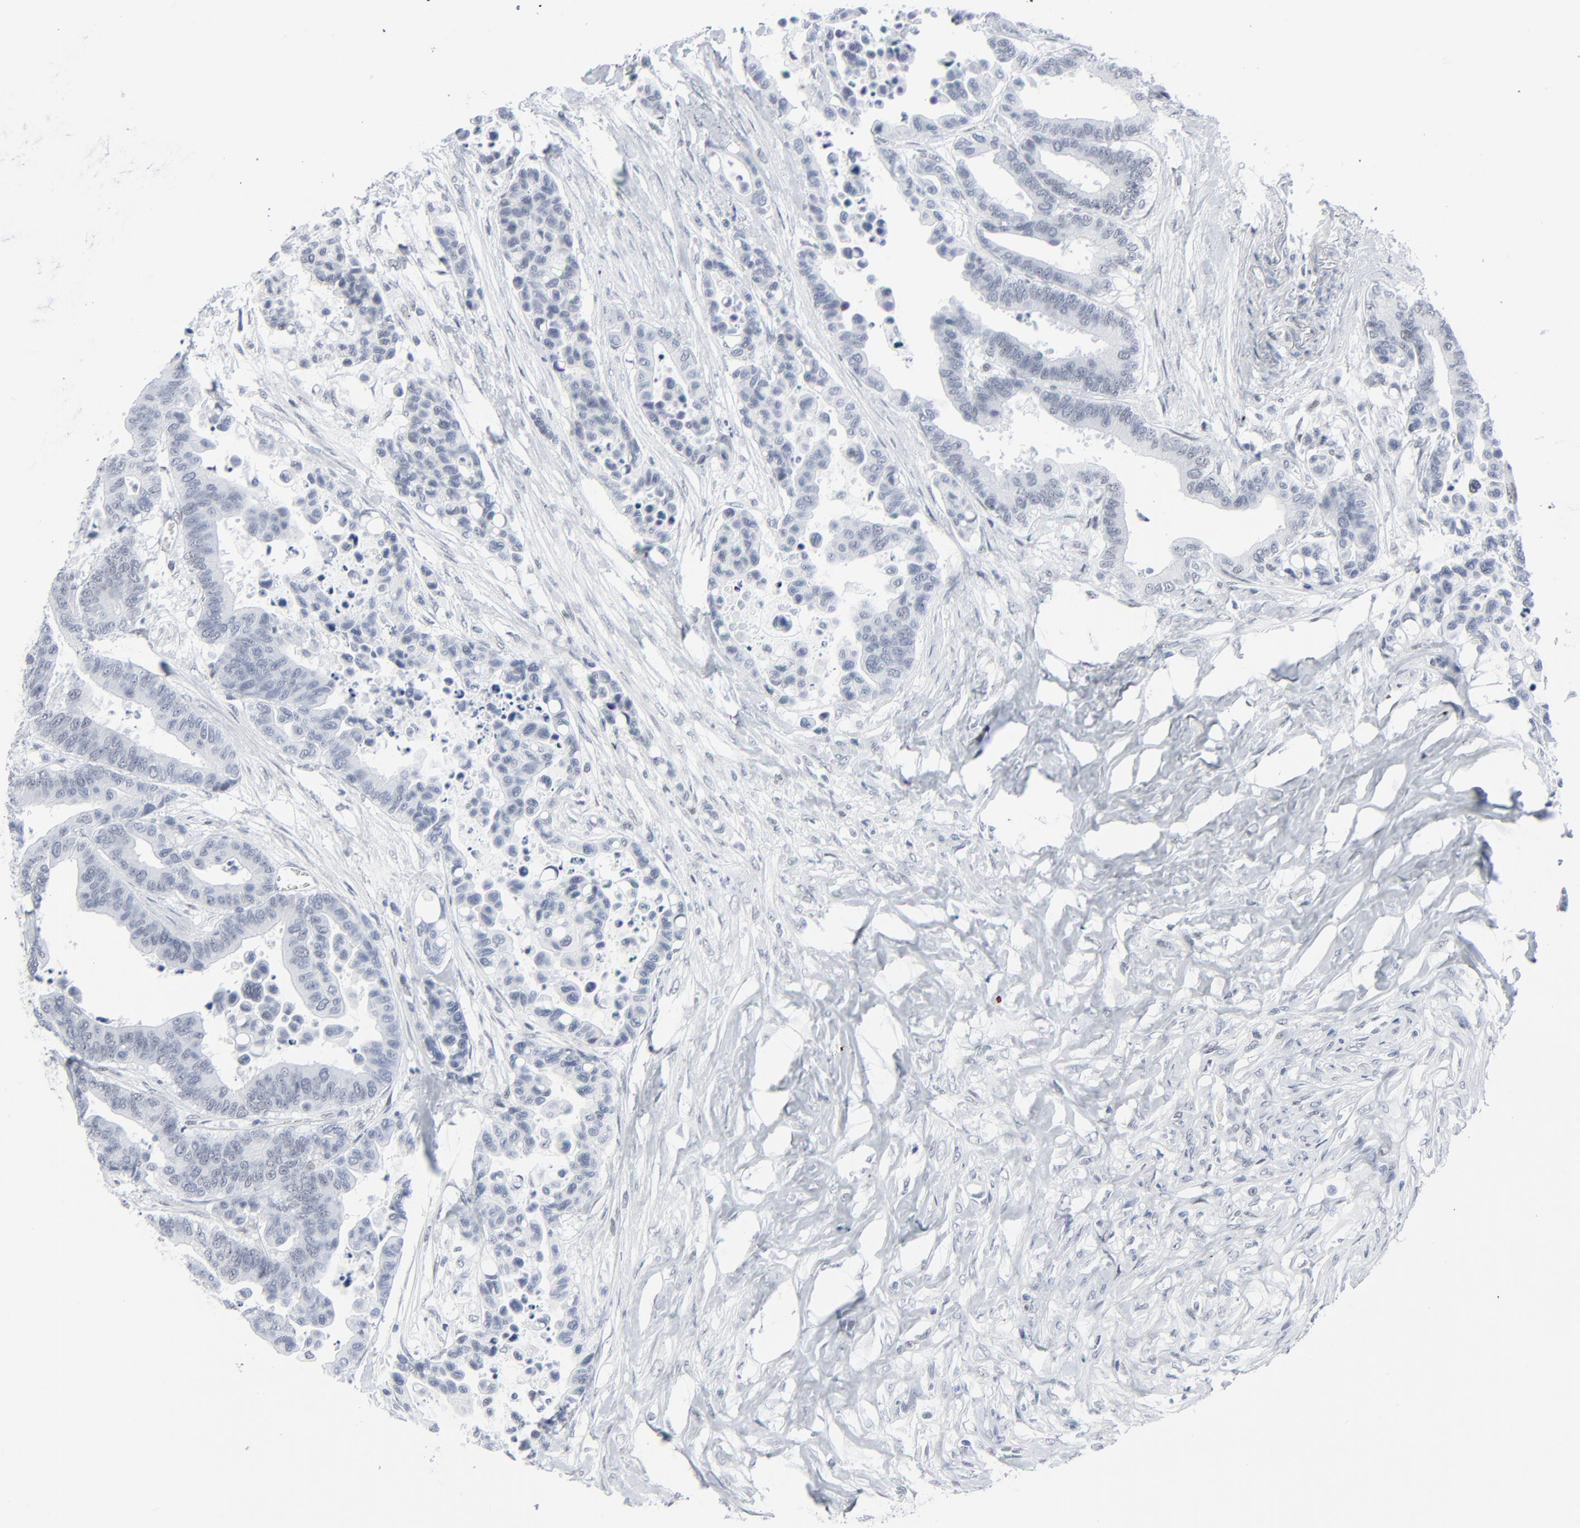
{"staining": {"intensity": "negative", "quantity": "none", "location": "none"}, "tissue": "colorectal cancer", "cell_type": "Tumor cells", "image_type": "cancer", "snomed": [{"axis": "morphology", "description": "Adenocarcinoma, NOS"}, {"axis": "topography", "description": "Colon"}], "caption": "High power microscopy micrograph of an immunohistochemistry (IHC) micrograph of adenocarcinoma (colorectal), revealing no significant positivity in tumor cells. The staining was performed using DAB (3,3'-diaminobenzidine) to visualize the protein expression in brown, while the nuclei were stained in blue with hematoxylin (Magnification: 20x).", "gene": "SIRT1", "patient": {"sex": "male", "age": 82}}